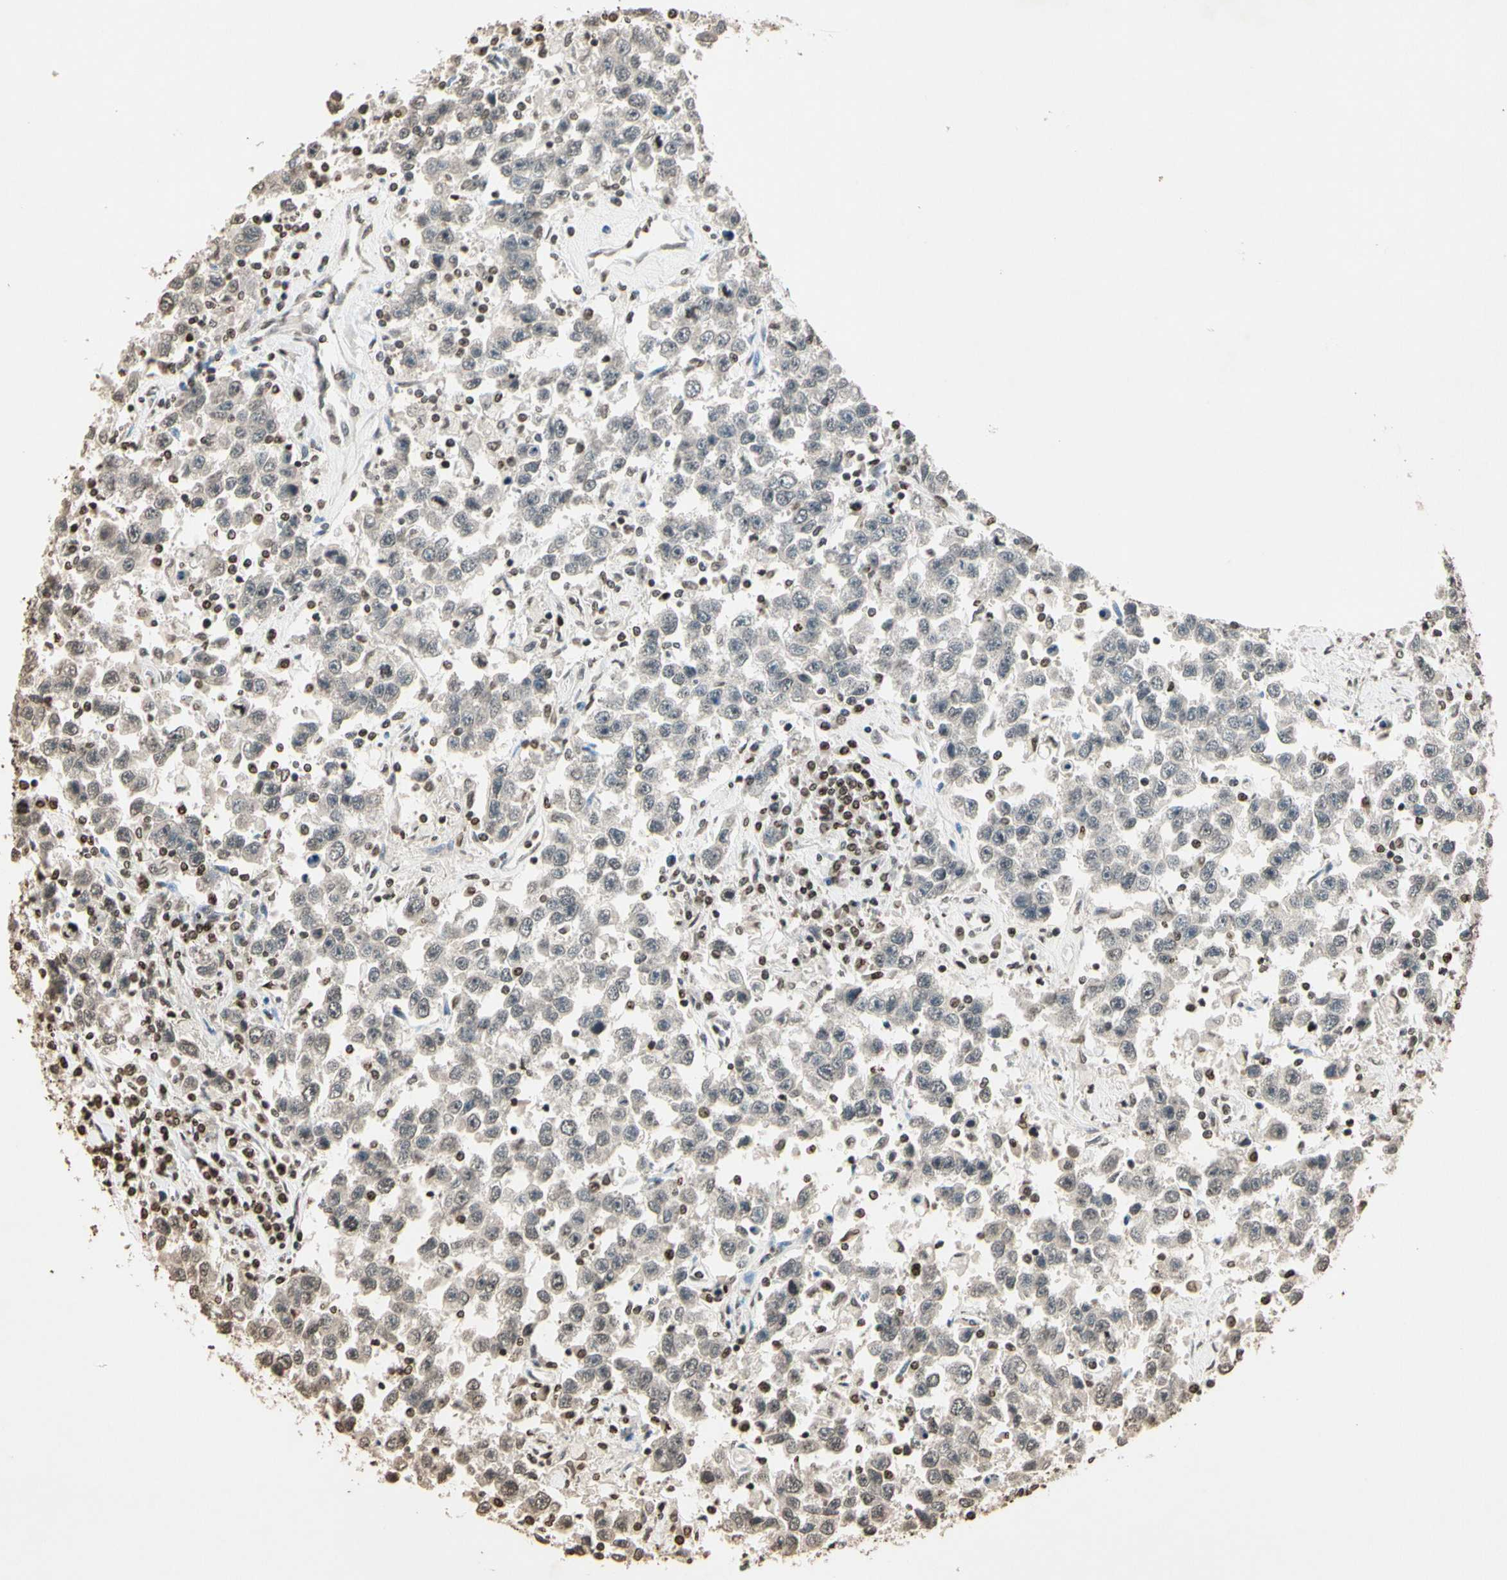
{"staining": {"intensity": "negative", "quantity": "none", "location": "none"}, "tissue": "testis cancer", "cell_type": "Tumor cells", "image_type": "cancer", "snomed": [{"axis": "morphology", "description": "Seminoma, NOS"}, {"axis": "topography", "description": "Testis"}], "caption": "High magnification brightfield microscopy of testis cancer (seminoma) stained with DAB (brown) and counterstained with hematoxylin (blue): tumor cells show no significant staining.", "gene": "TOP1", "patient": {"sex": "male", "age": 41}}